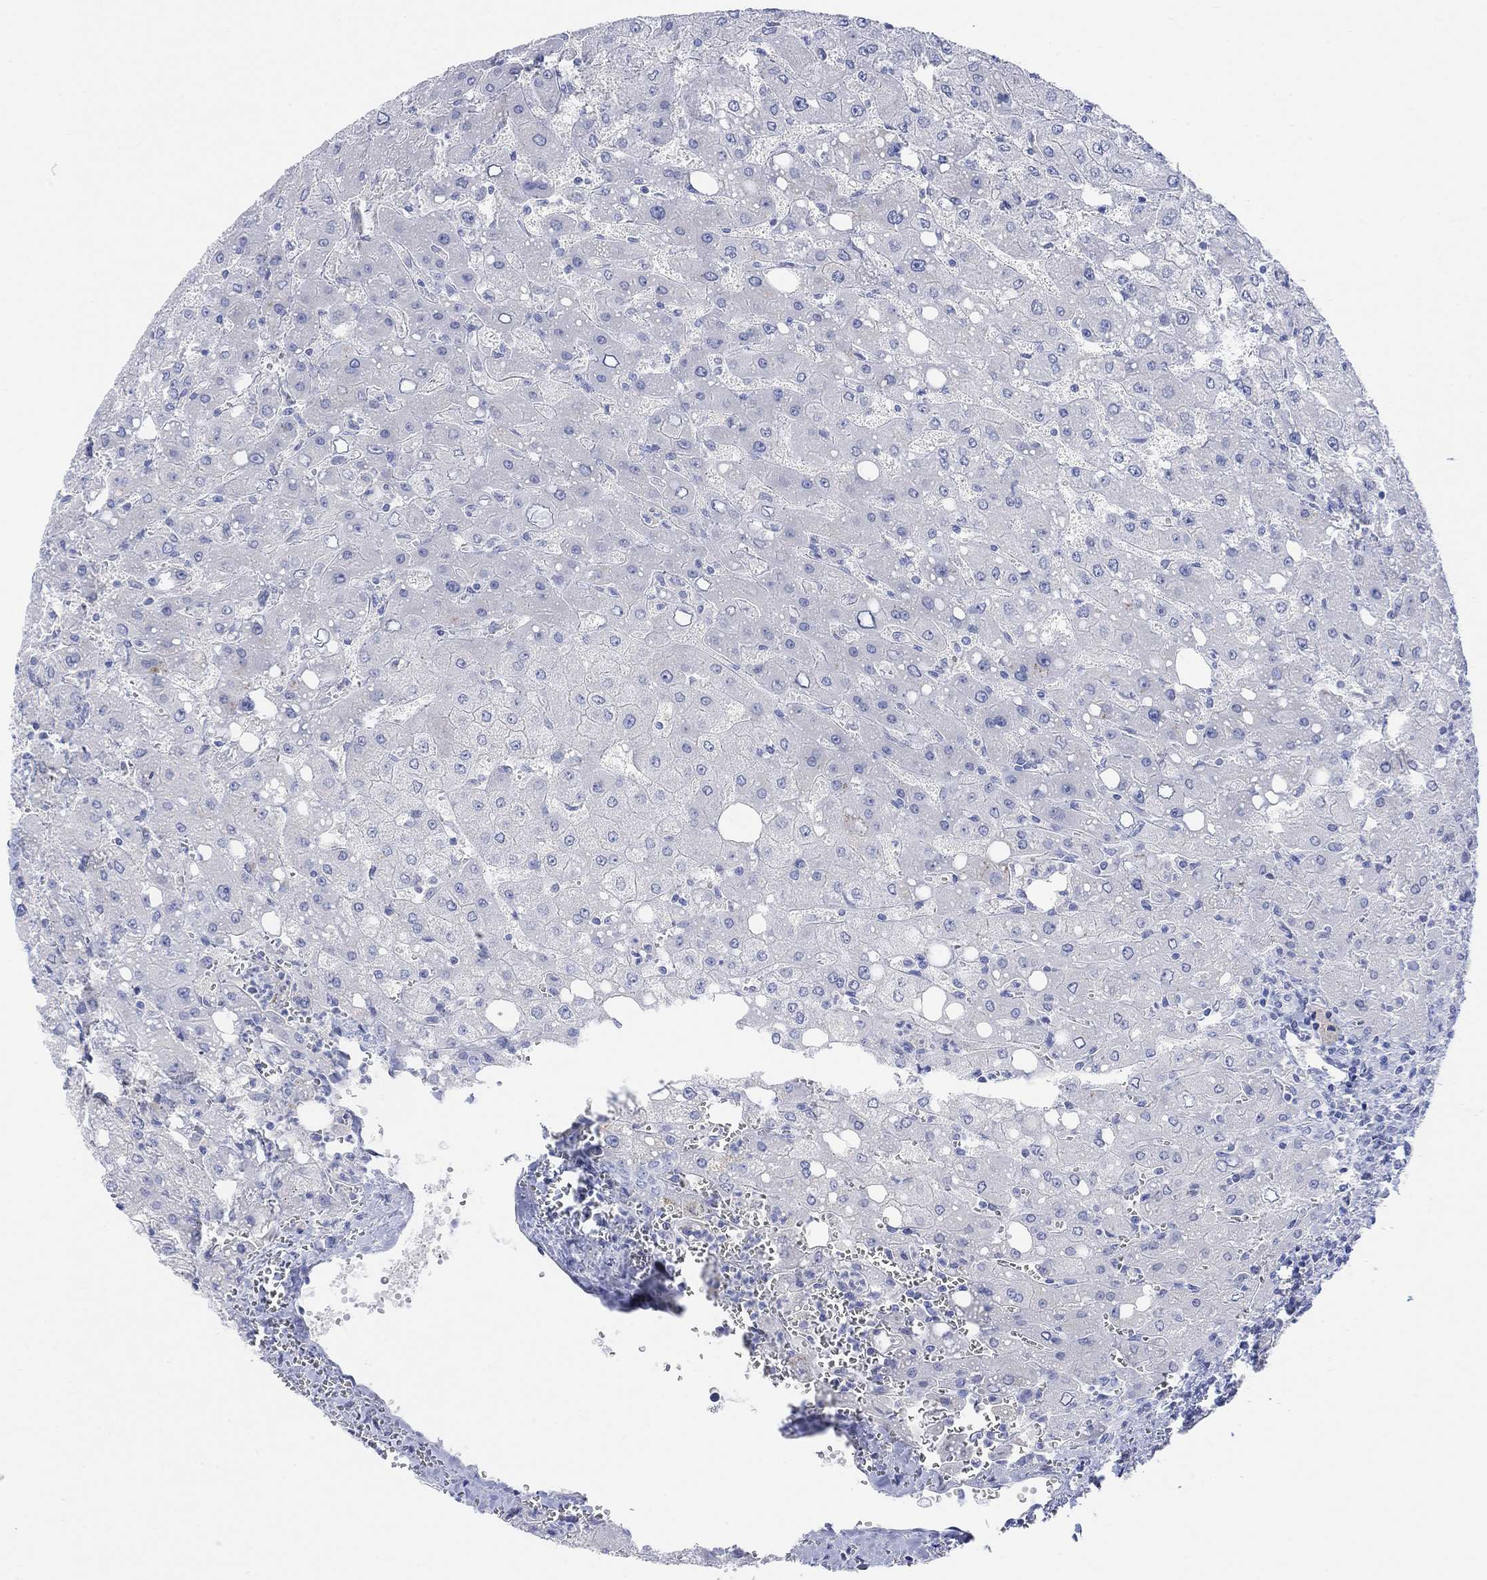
{"staining": {"intensity": "negative", "quantity": "none", "location": "none"}, "tissue": "liver", "cell_type": "Cholangiocytes", "image_type": "normal", "snomed": [{"axis": "morphology", "description": "Normal tissue, NOS"}, {"axis": "topography", "description": "Liver"}], "caption": "Micrograph shows no significant protein expression in cholangiocytes of normal liver.", "gene": "GNG13", "patient": {"sex": "female", "age": 53}}